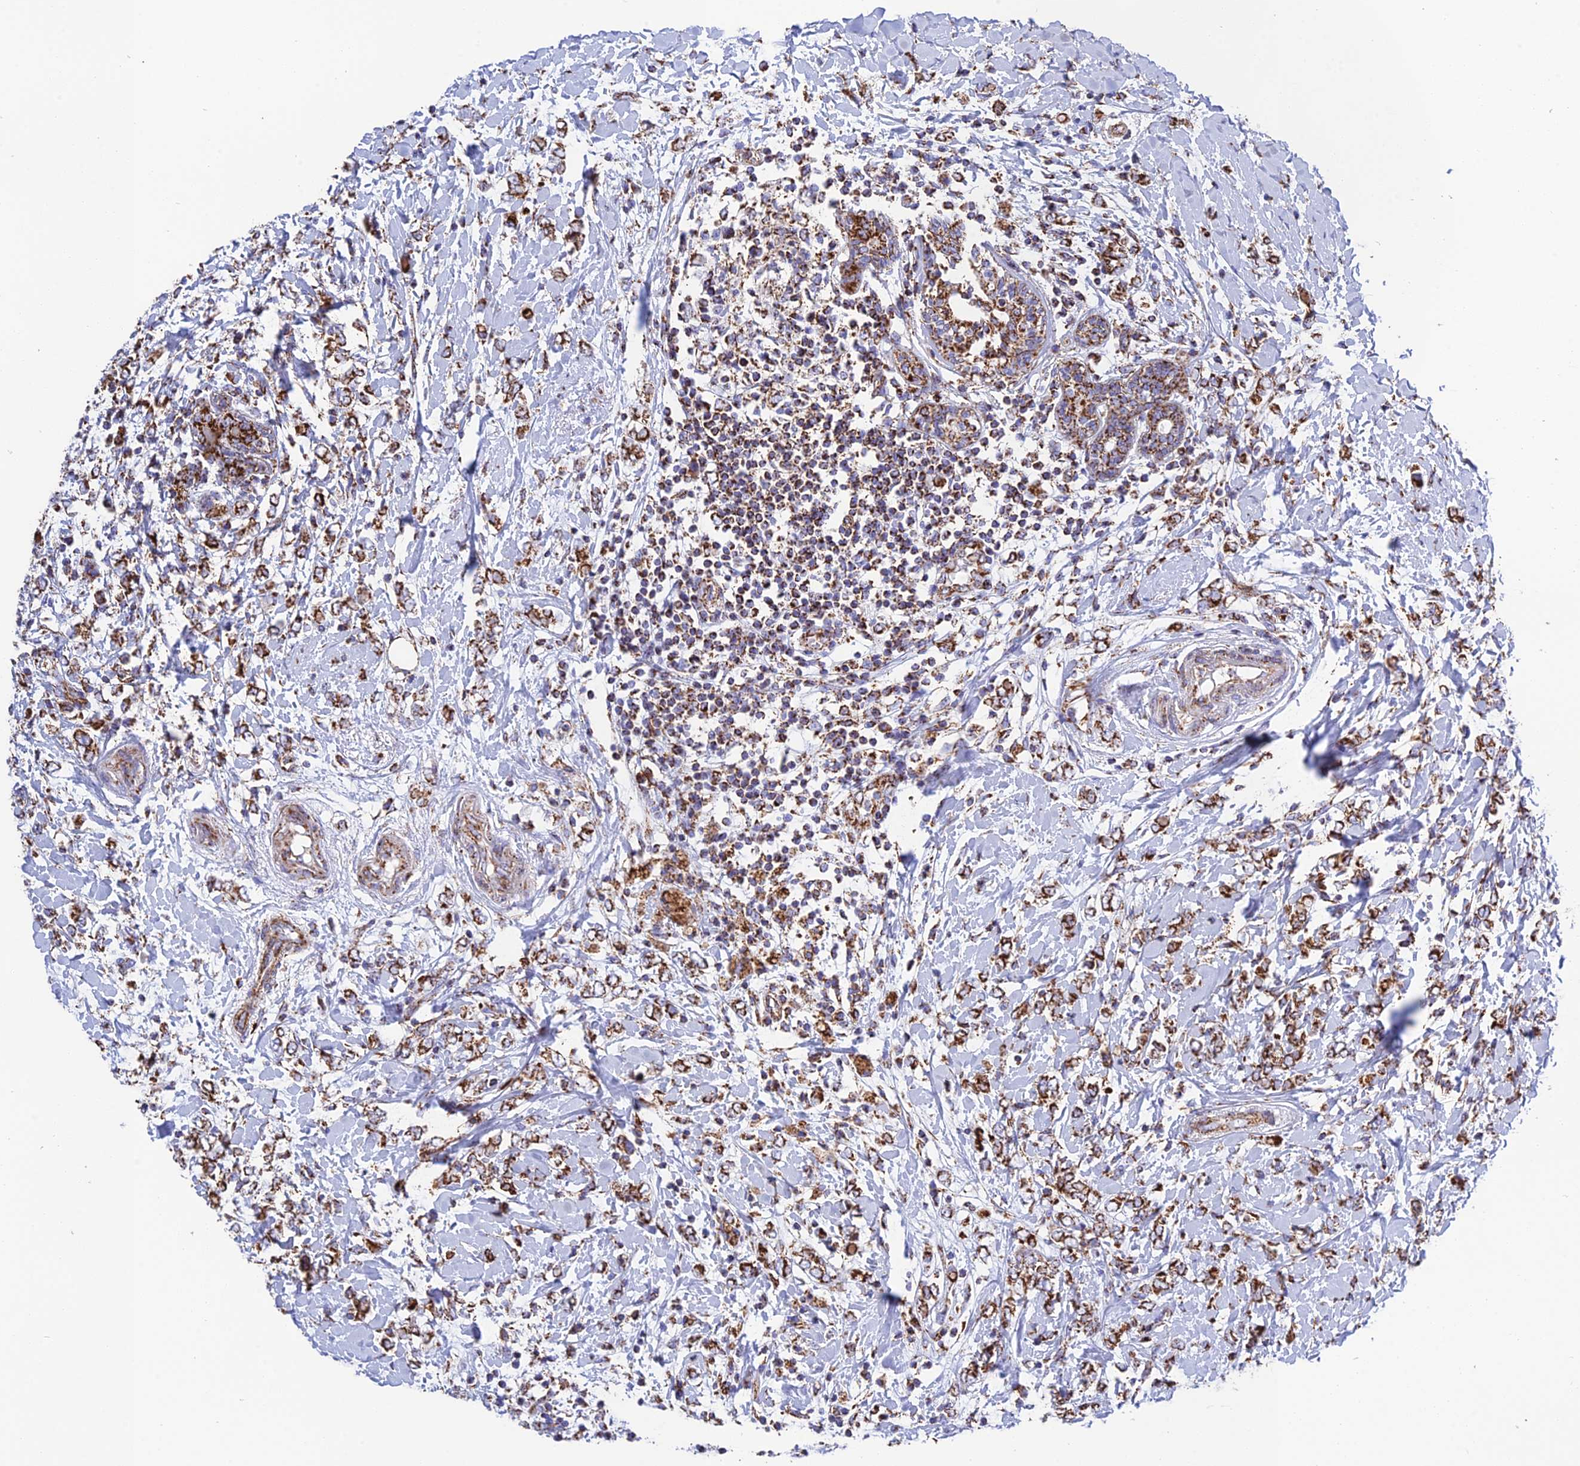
{"staining": {"intensity": "strong", "quantity": ">75%", "location": "cytoplasmic/membranous"}, "tissue": "breast cancer", "cell_type": "Tumor cells", "image_type": "cancer", "snomed": [{"axis": "morphology", "description": "Normal tissue, NOS"}, {"axis": "morphology", "description": "Lobular carcinoma"}, {"axis": "topography", "description": "Breast"}], "caption": "Immunohistochemistry (IHC) staining of breast lobular carcinoma, which shows high levels of strong cytoplasmic/membranous staining in approximately >75% of tumor cells indicating strong cytoplasmic/membranous protein expression. The staining was performed using DAB (brown) for protein detection and nuclei were counterstained in hematoxylin (blue).", "gene": "CHCHD3", "patient": {"sex": "female", "age": 47}}